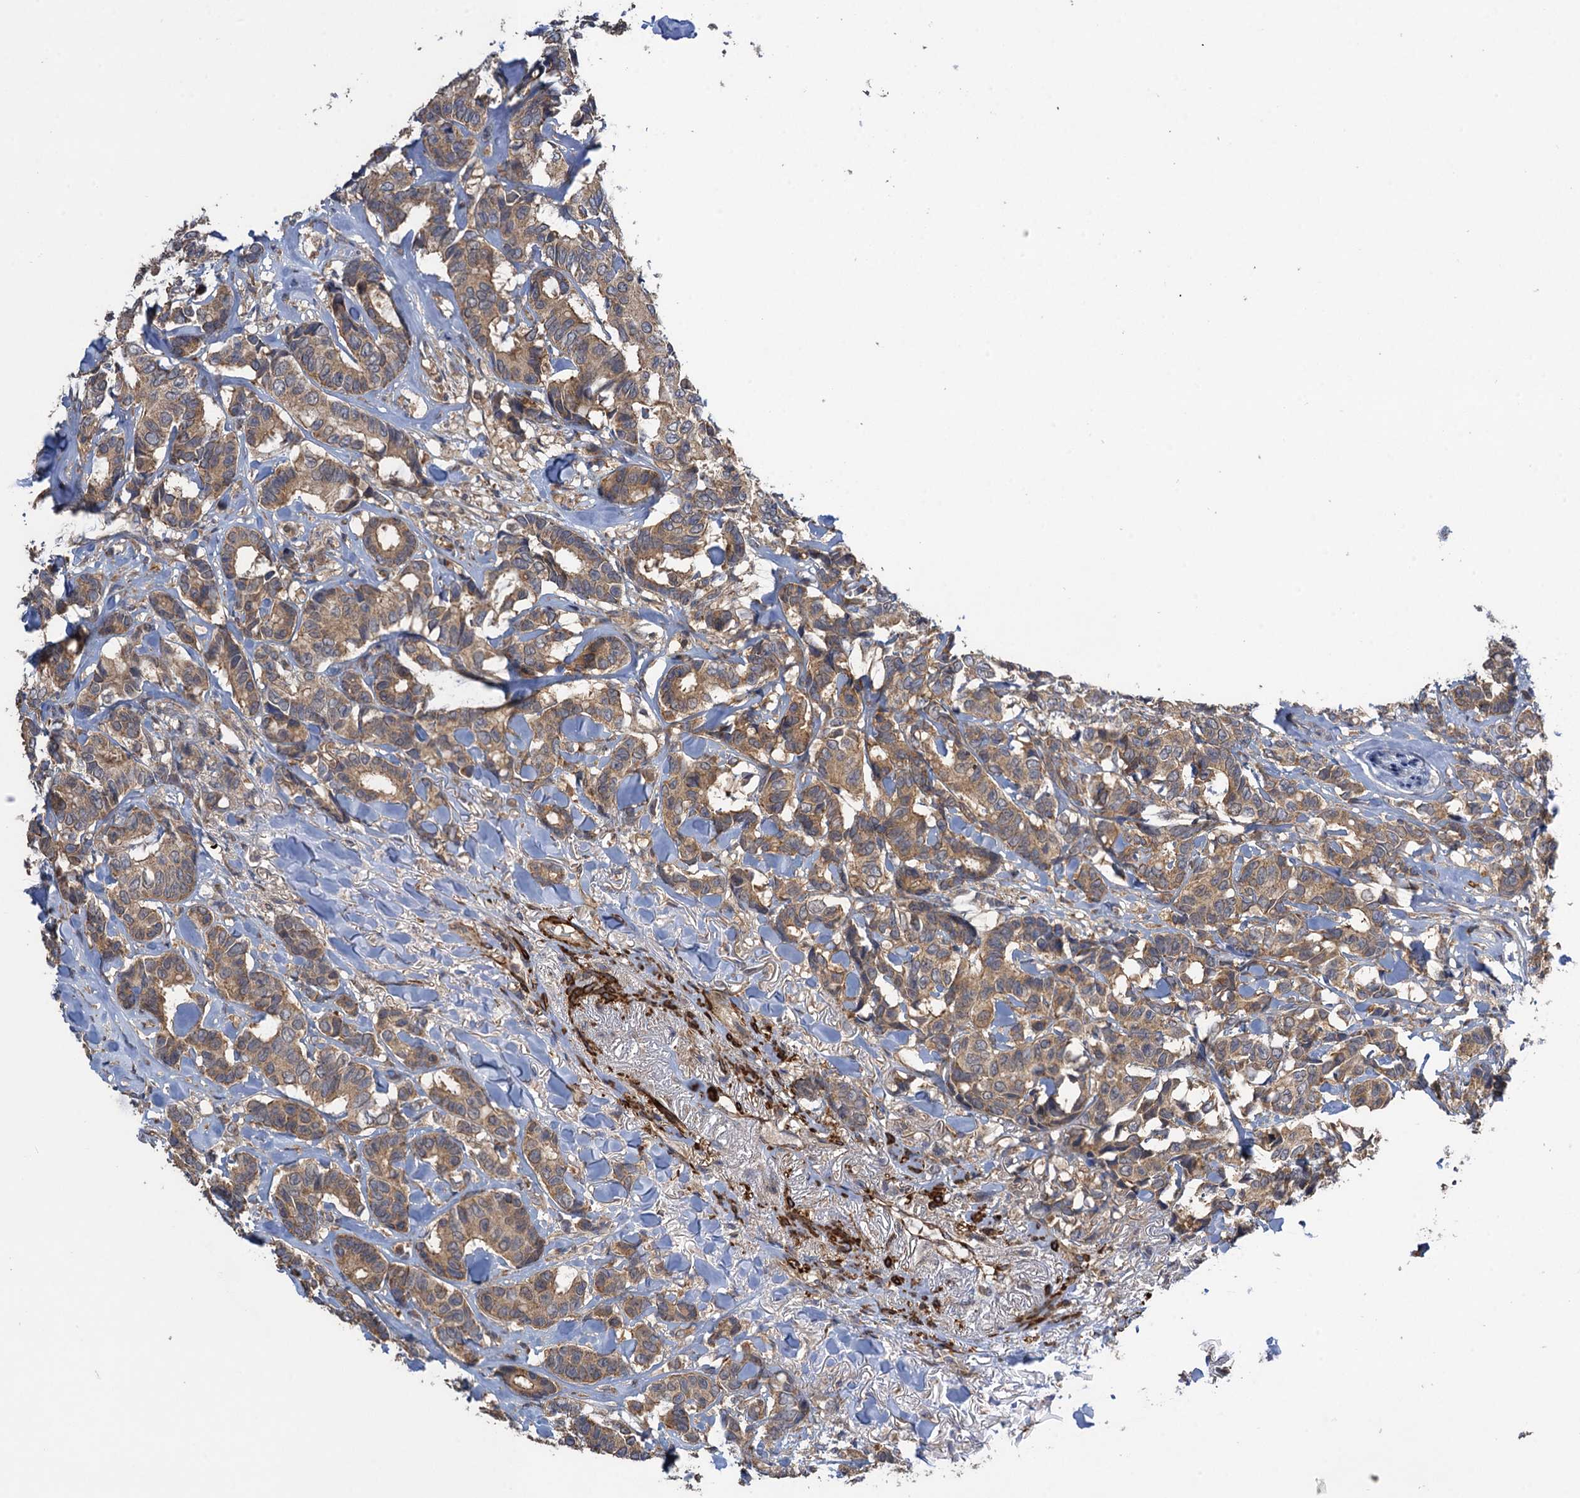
{"staining": {"intensity": "moderate", "quantity": ">75%", "location": "cytoplasmic/membranous"}, "tissue": "breast cancer", "cell_type": "Tumor cells", "image_type": "cancer", "snomed": [{"axis": "morphology", "description": "Duct carcinoma"}, {"axis": "topography", "description": "Breast"}], "caption": "IHC of human breast intraductal carcinoma reveals medium levels of moderate cytoplasmic/membranous positivity in about >75% of tumor cells. (Brightfield microscopy of DAB IHC at high magnification).", "gene": "WDR88", "patient": {"sex": "female", "age": 87}}